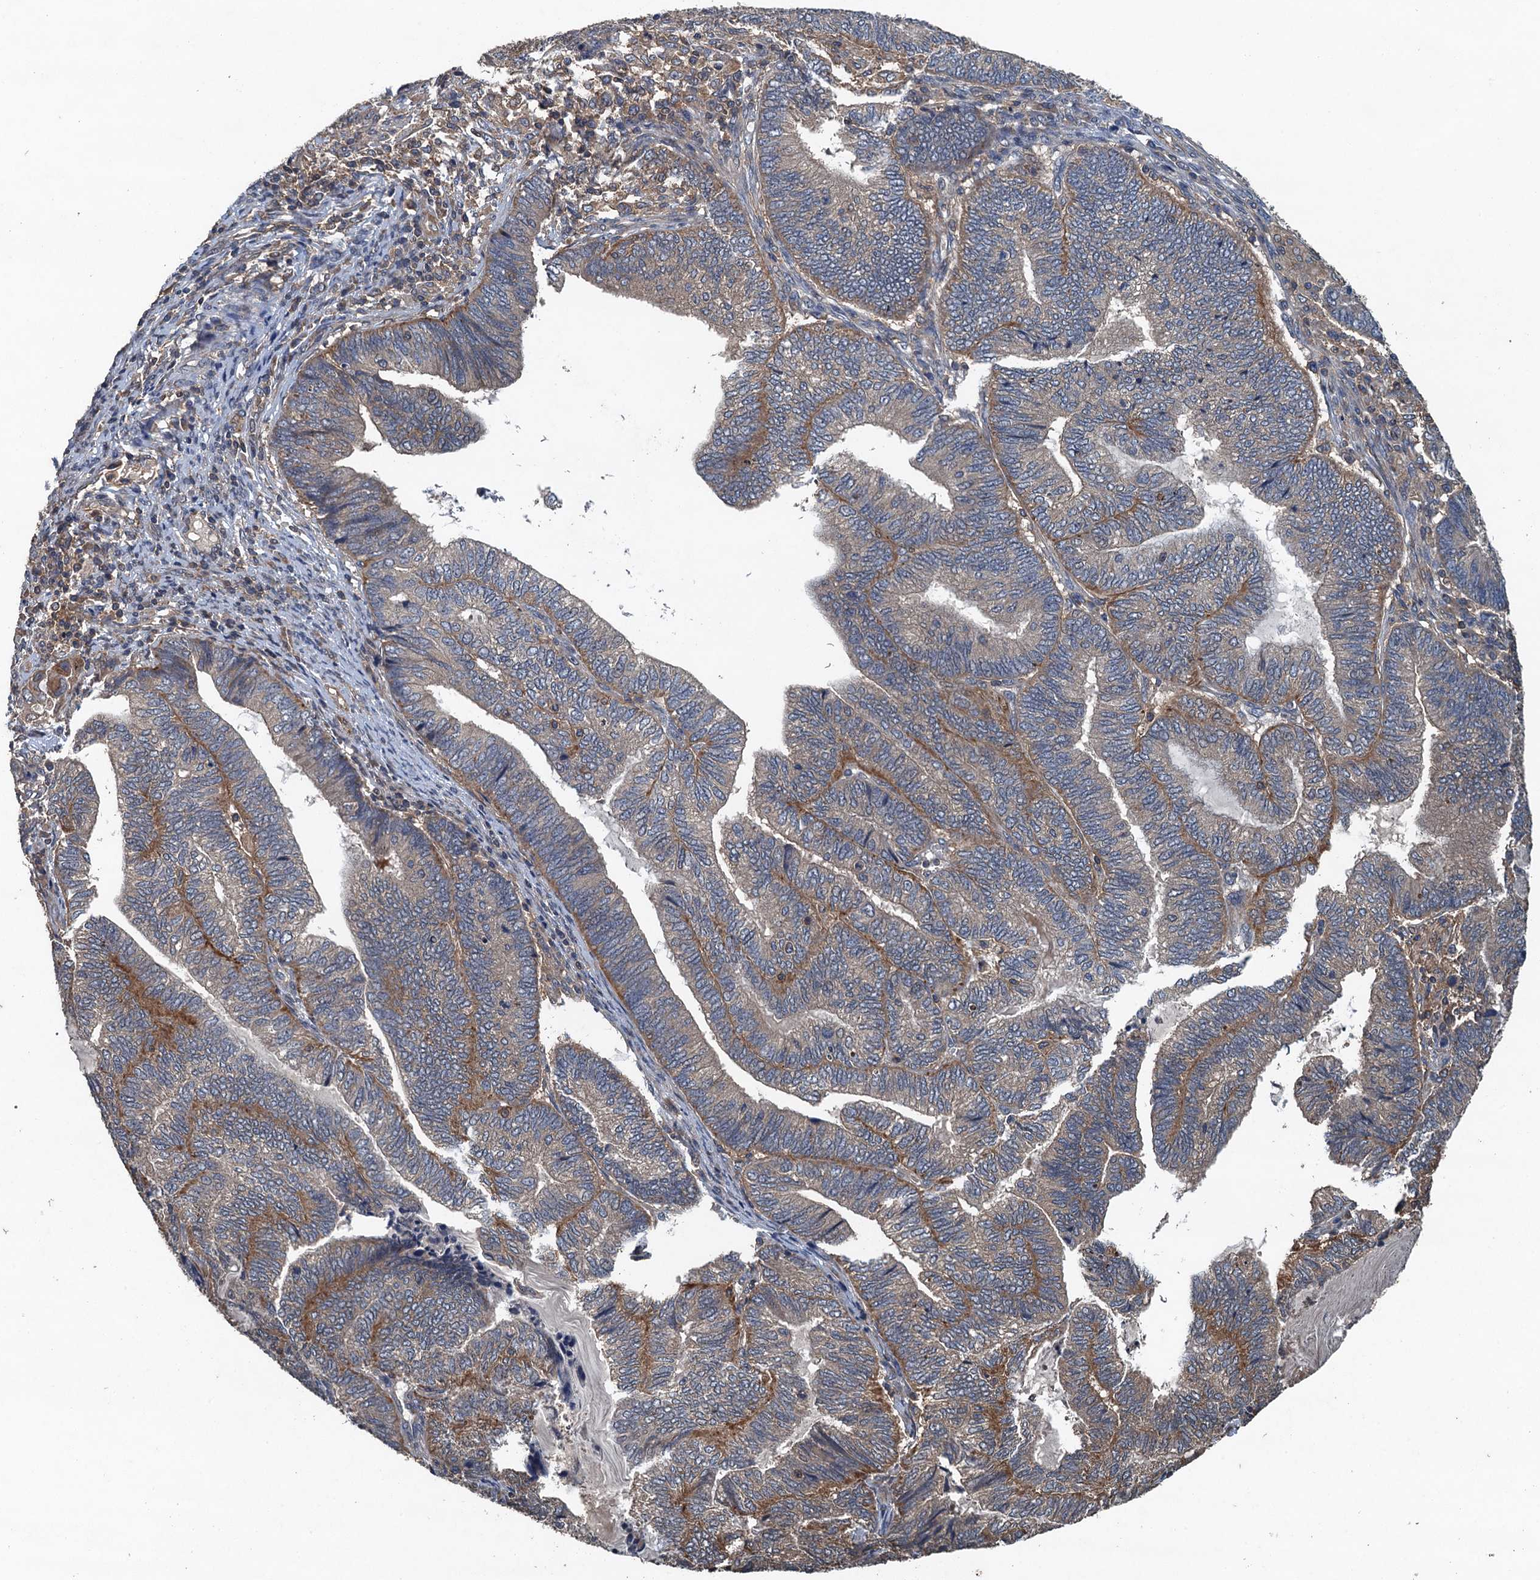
{"staining": {"intensity": "negative", "quantity": "none", "location": "none"}, "tissue": "endometrial cancer", "cell_type": "Tumor cells", "image_type": "cancer", "snomed": [{"axis": "morphology", "description": "Adenocarcinoma, NOS"}, {"axis": "topography", "description": "Uterus"}, {"axis": "topography", "description": "Endometrium"}], "caption": "IHC image of adenocarcinoma (endometrial) stained for a protein (brown), which reveals no positivity in tumor cells.", "gene": "BORCS5", "patient": {"sex": "female", "age": 70}}